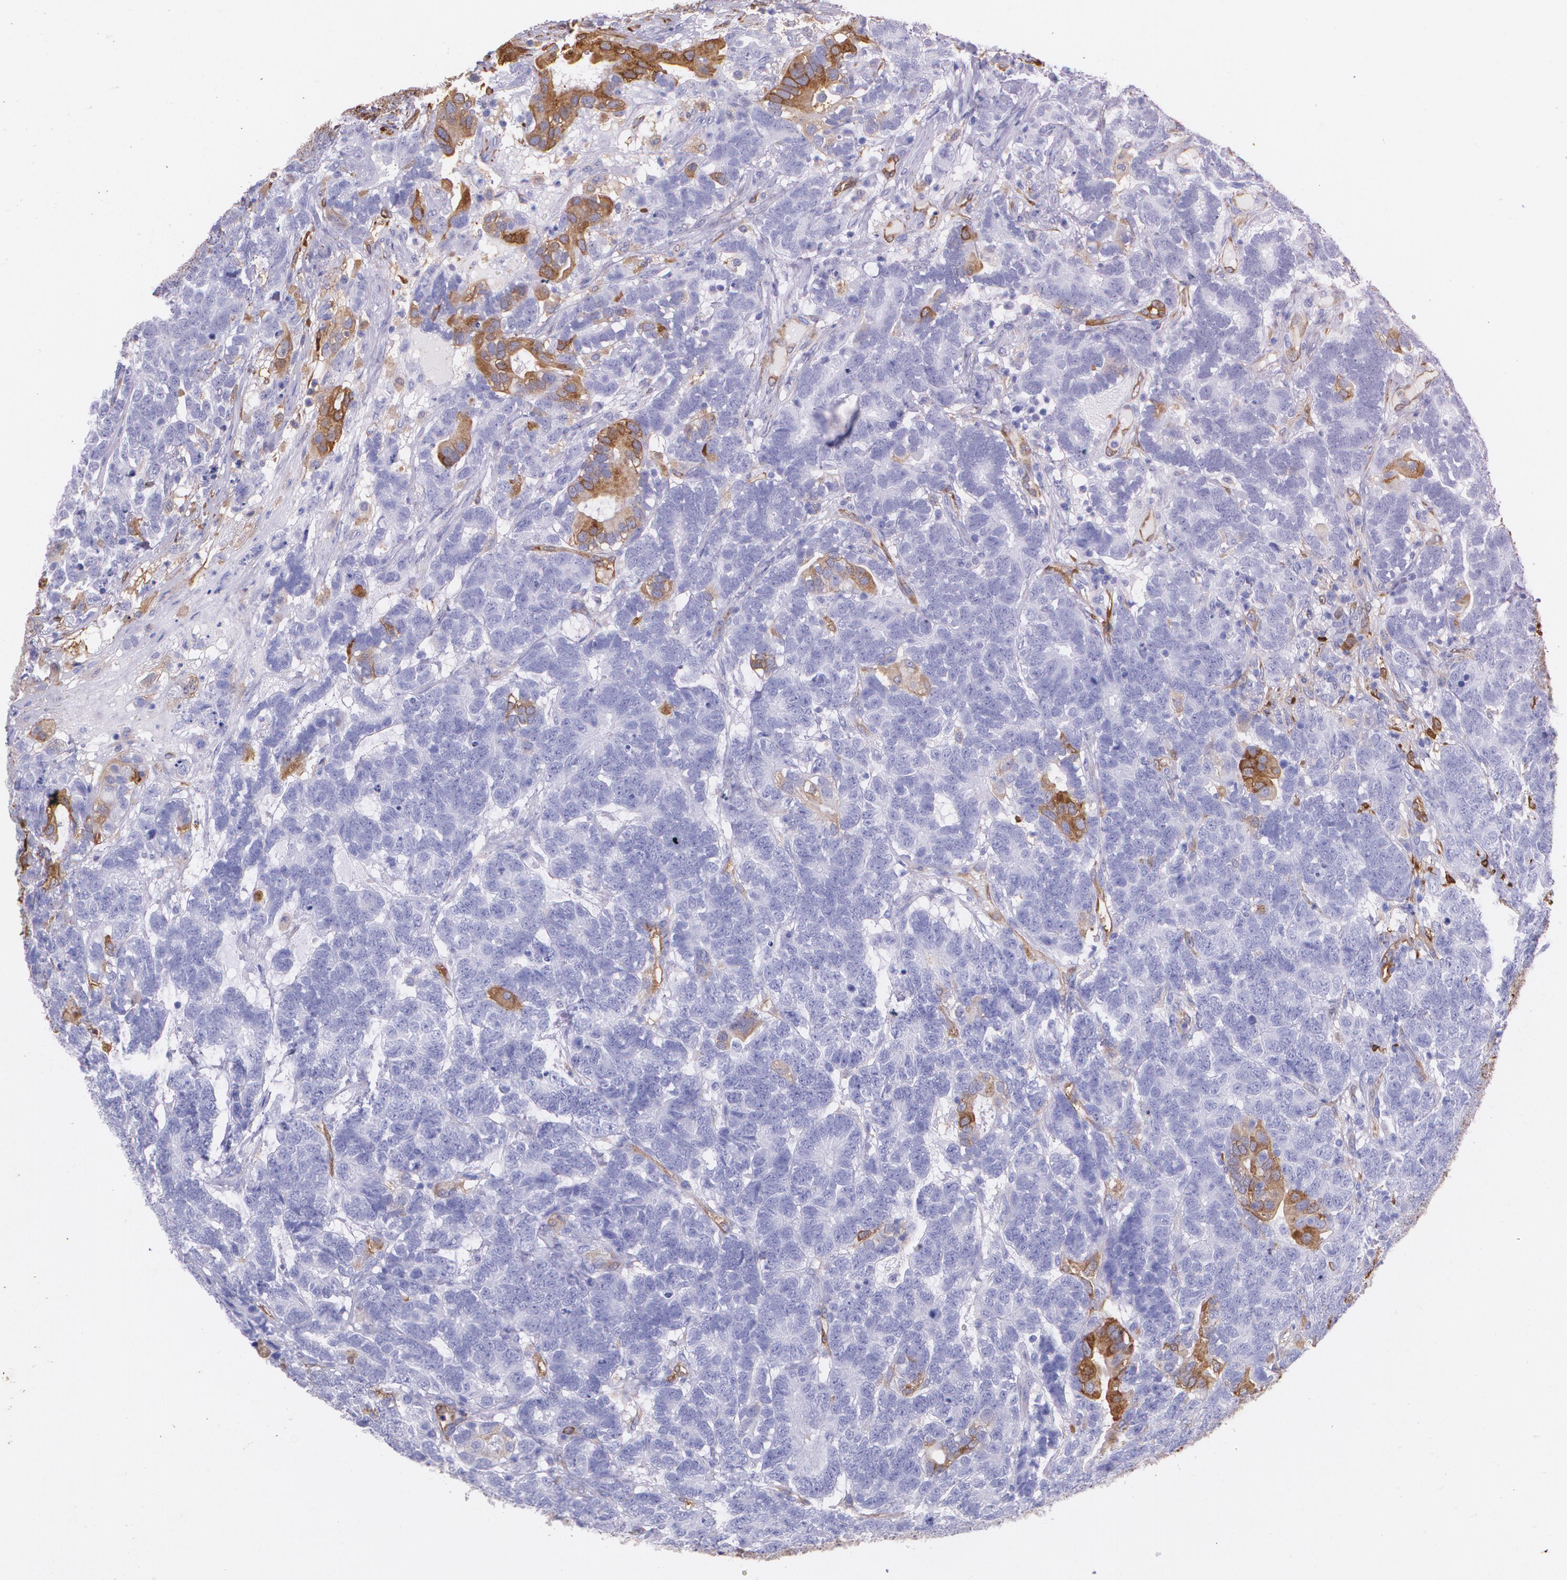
{"staining": {"intensity": "negative", "quantity": "none", "location": "none"}, "tissue": "testis cancer", "cell_type": "Tumor cells", "image_type": "cancer", "snomed": [{"axis": "morphology", "description": "Carcinoma, Embryonal, NOS"}, {"axis": "topography", "description": "Testis"}], "caption": "IHC micrograph of neoplastic tissue: human testis cancer stained with DAB shows no significant protein expression in tumor cells. (DAB immunohistochemistry (IHC) with hematoxylin counter stain).", "gene": "MMP2", "patient": {"sex": "male", "age": 26}}